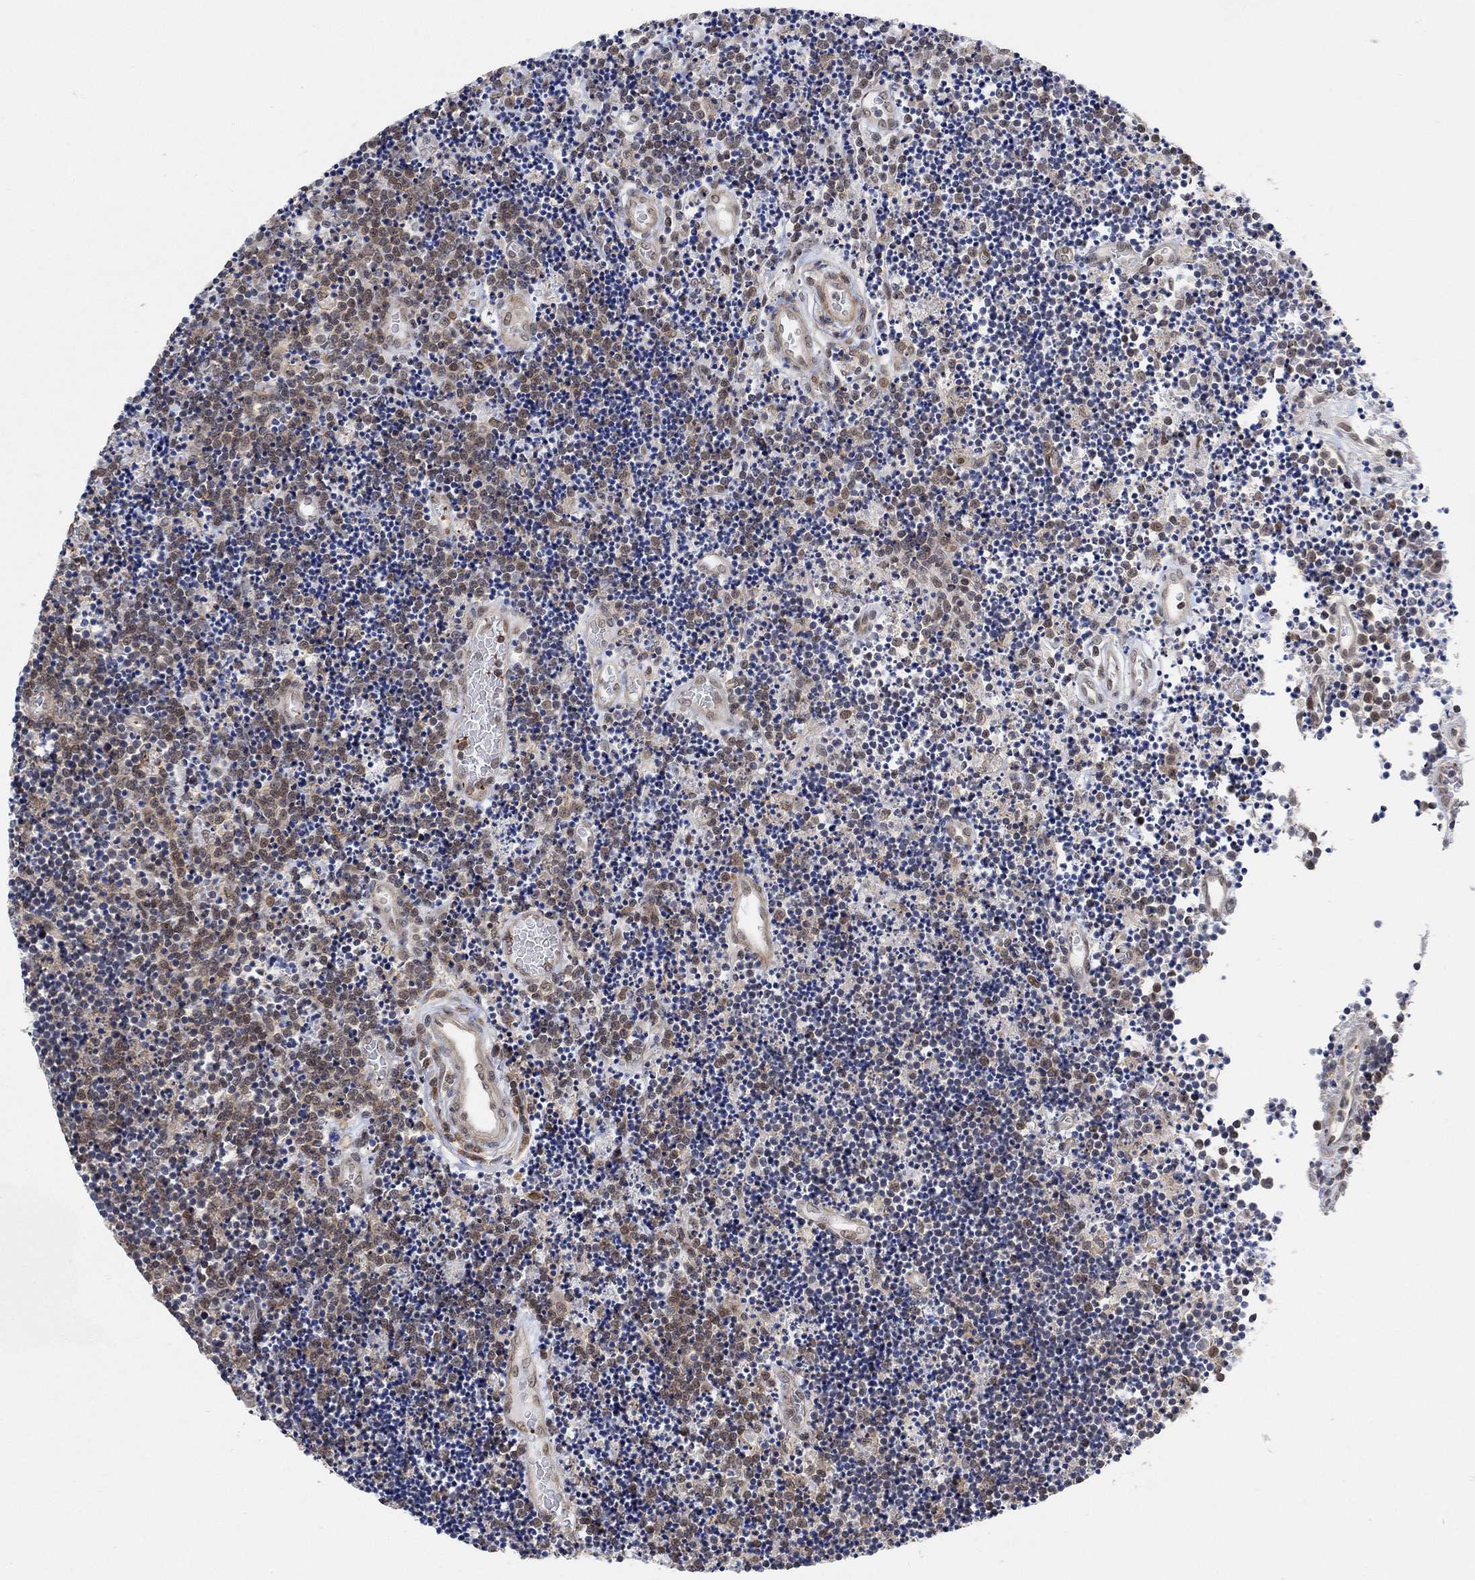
{"staining": {"intensity": "moderate", "quantity": ">75%", "location": "cytoplasmic/membranous,nuclear"}, "tissue": "lymphoma", "cell_type": "Tumor cells", "image_type": "cancer", "snomed": [{"axis": "morphology", "description": "Malignant lymphoma, non-Hodgkin's type, Low grade"}, {"axis": "topography", "description": "Brain"}], "caption": "Protein expression analysis of low-grade malignant lymphoma, non-Hodgkin's type reveals moderate cytoplasmic/membranous and nuclear positivity in about >75% of tumor cells.", "gene": "PWWP2B", "patient": {"sex": "female", "age": 66}}